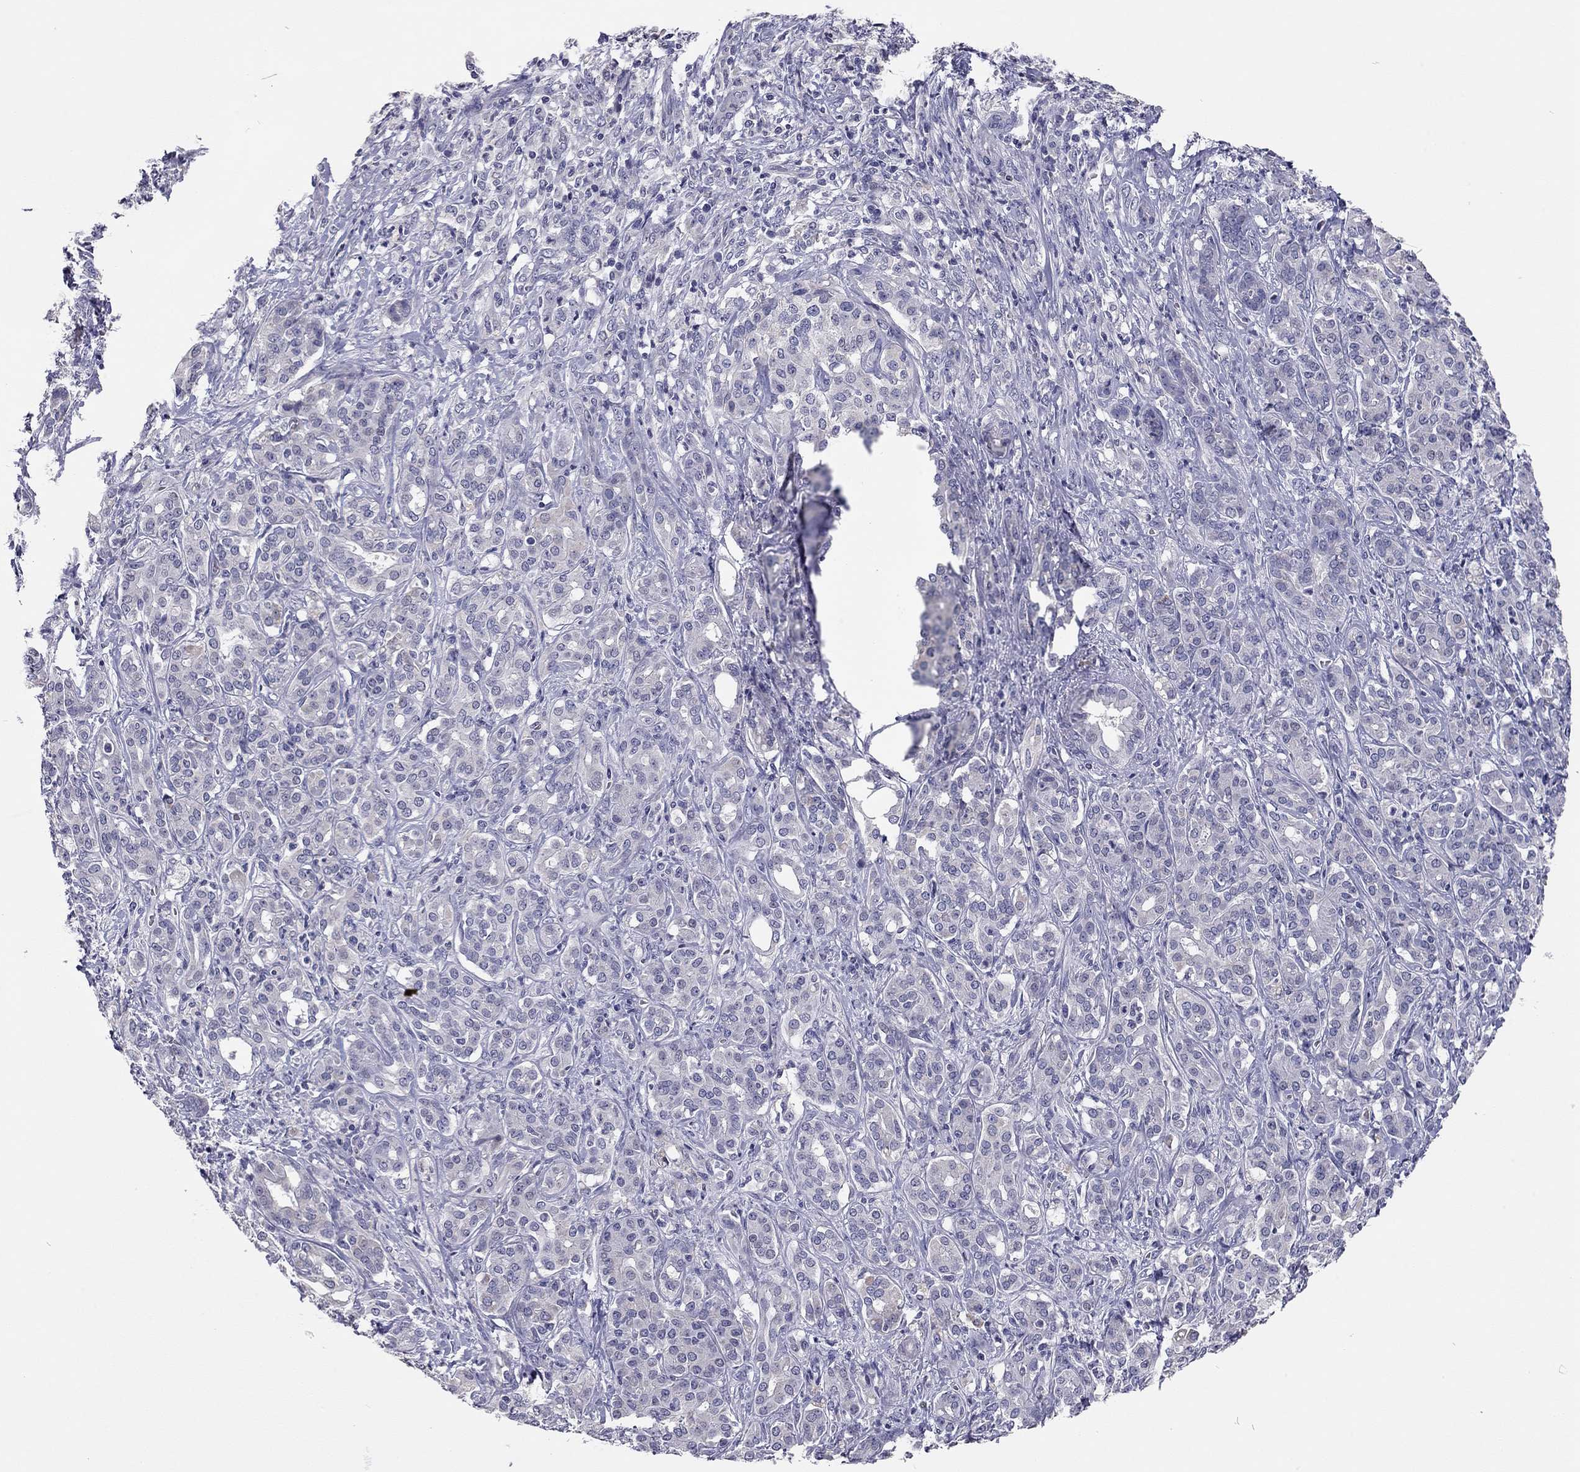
{"staining": {"intensity": "negative", "quantity": "none", "location": "none"}, "tissue": "pancreatic cancer", "cell_type": "Tumor cells", "image_type": "cancer", "snomed": [{"axis": "morphology", "description": "Normal tissue, NOS"}, {"axis": "morphology", "description": "Inflammation, NOS"}, {"axis": "morphology", "description": "Adenocarcinoma, NOS"}, {"axis": "topography", "description": "Pancreas"}], "caption": "IHC image of neoplastic tissue: human pancreatic cancer stained with DAB shows no significant protein staining in tumor cells. (DAB immunohistochemistry visualized using brightfield microscopy, high magnification).", "gene": "SCARB1", "patient": {"sex": "male", "age": 57}}